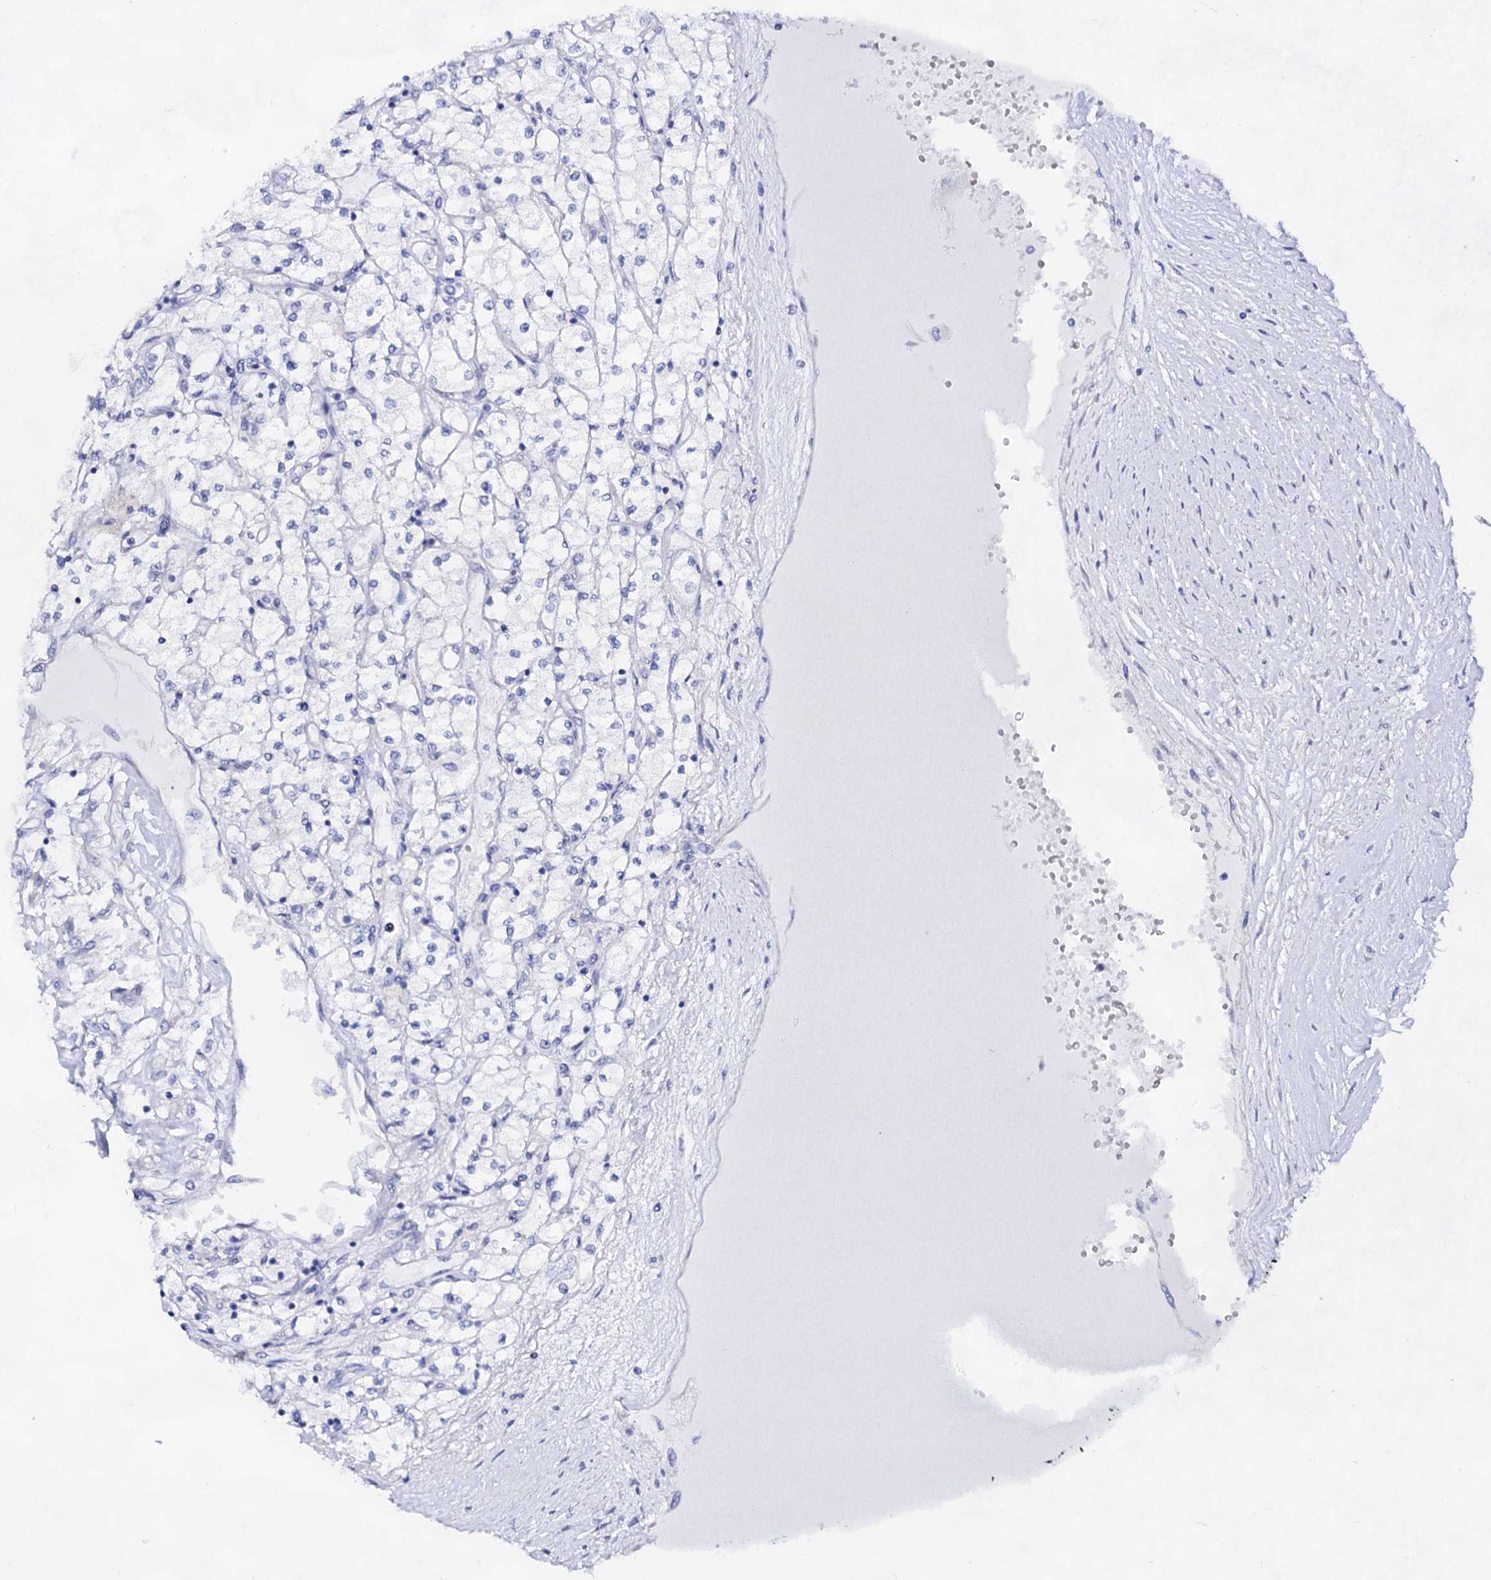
{"staining": {"intensity": "negative", "quantity": "none", "location": "none"}, "tissue": "renal cancer", "cell_type": "Tumor cells", "image_type": "cancer", "snomed": [{"axis": "morphology", "description": "Adenocarcinoma, NOS"}, {"axis": "topography", "description": "Kidney"}], "caption": "Micrograph shows no significant protein positivity in tumor cells of renal cancer (adenocarcinoma).", "gene": "PLIN1", "patient": {"sex": "male", "age": 80}}